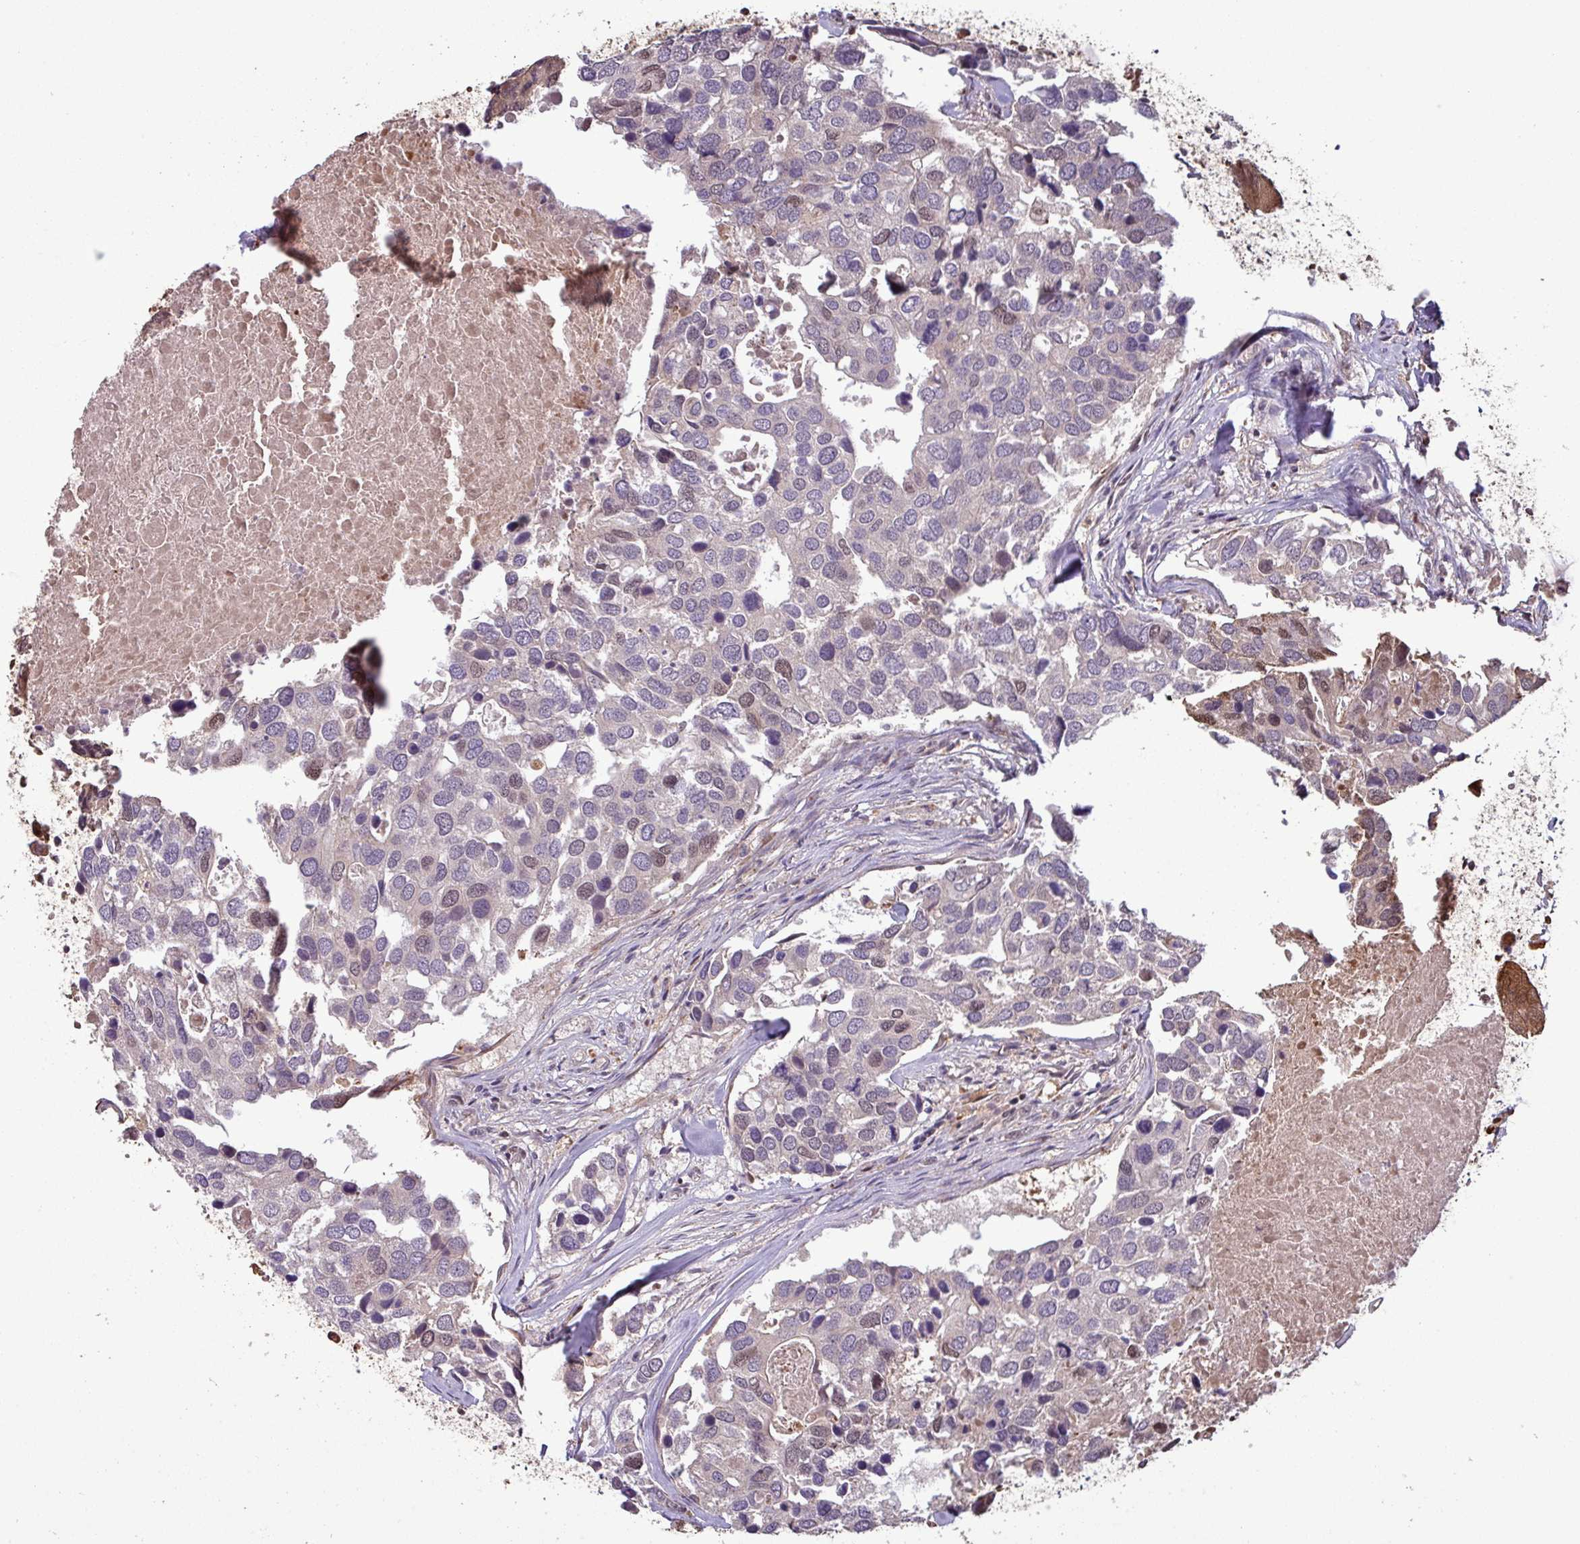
{"staining": {"intensity": "moderate", "quantity": "<25%", "location": "nuclear"}, "tissue": "breast cancer", "cell_type": "Tumor cells", "image_type": "cancer", "snomed": [{"axis": "morphology", "description": "Duct carcinoma"}, {"axis": "topography", "description": "Breast"}], "caption": "A low amount of moderate nuclear staining is appreciated in about <25% of tumor cells in breast cancer (infiltrating ductal carcinoma) tissue.", "gene": "NOB1", "patient": {"sex": "female", "age": 83}}